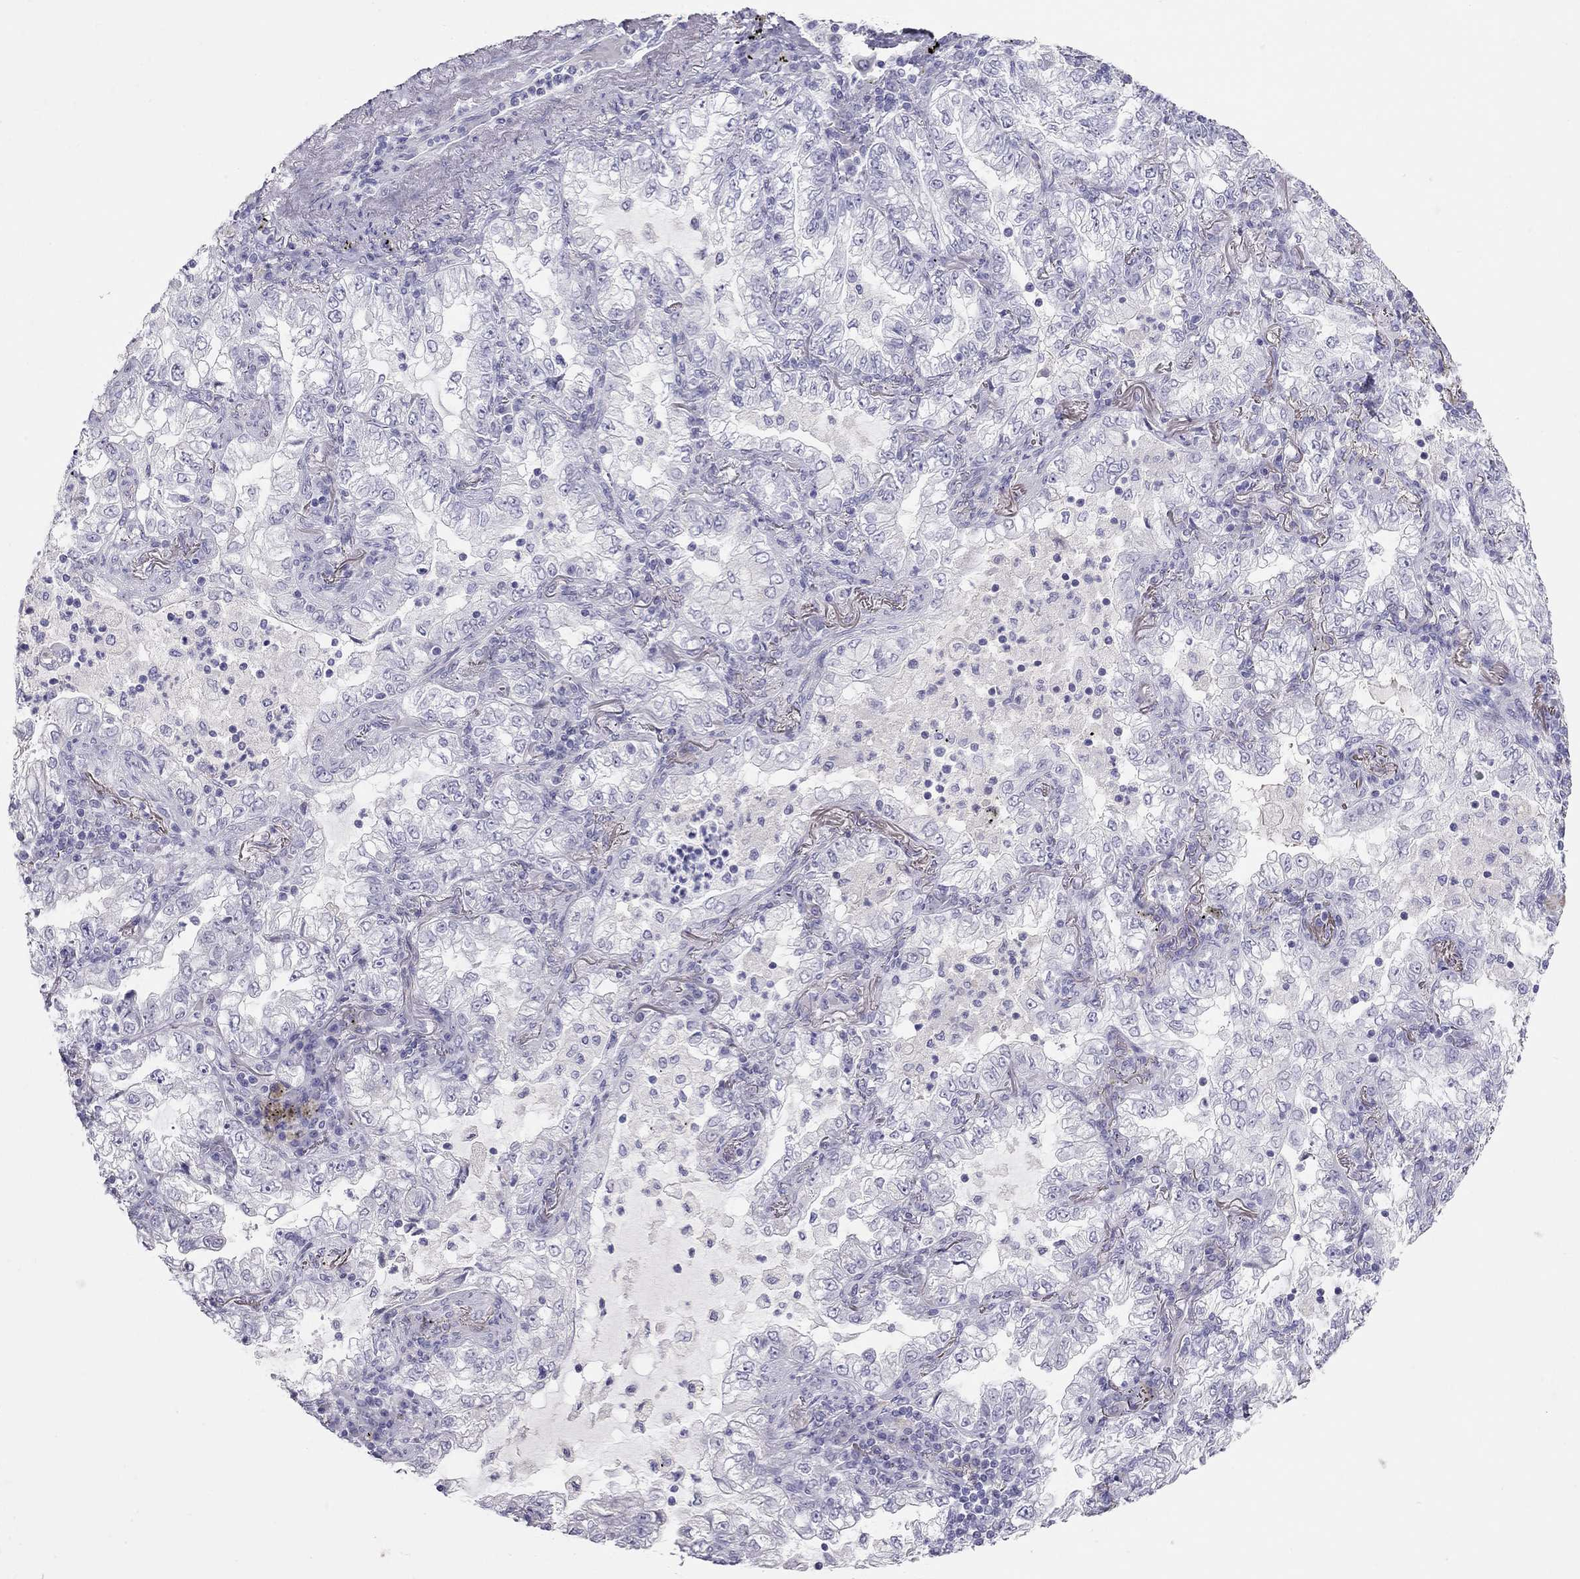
{"staining": {"intensity": "negative", "quantity": "none", "location": "none"}, "tissue": "lung cancer", "cell_type": "Tumor cells", "image_type": "cancer", "snomed": [{"axis": "morphology", "description": "Adenocarcinoma, NOS"}, {"axis": "topography", "description": "Lung"}], "caption": "High magnification brightfield microscopy of adenocarcinoma (lung) stained with DAB (3,3'-diaminobenzidine) (brown) and counterstained with hematoxylin (blue): tumor cells show no significant positivity.", "gene": "KCNV2", "patient": {"sex": "female", "age": 73}}